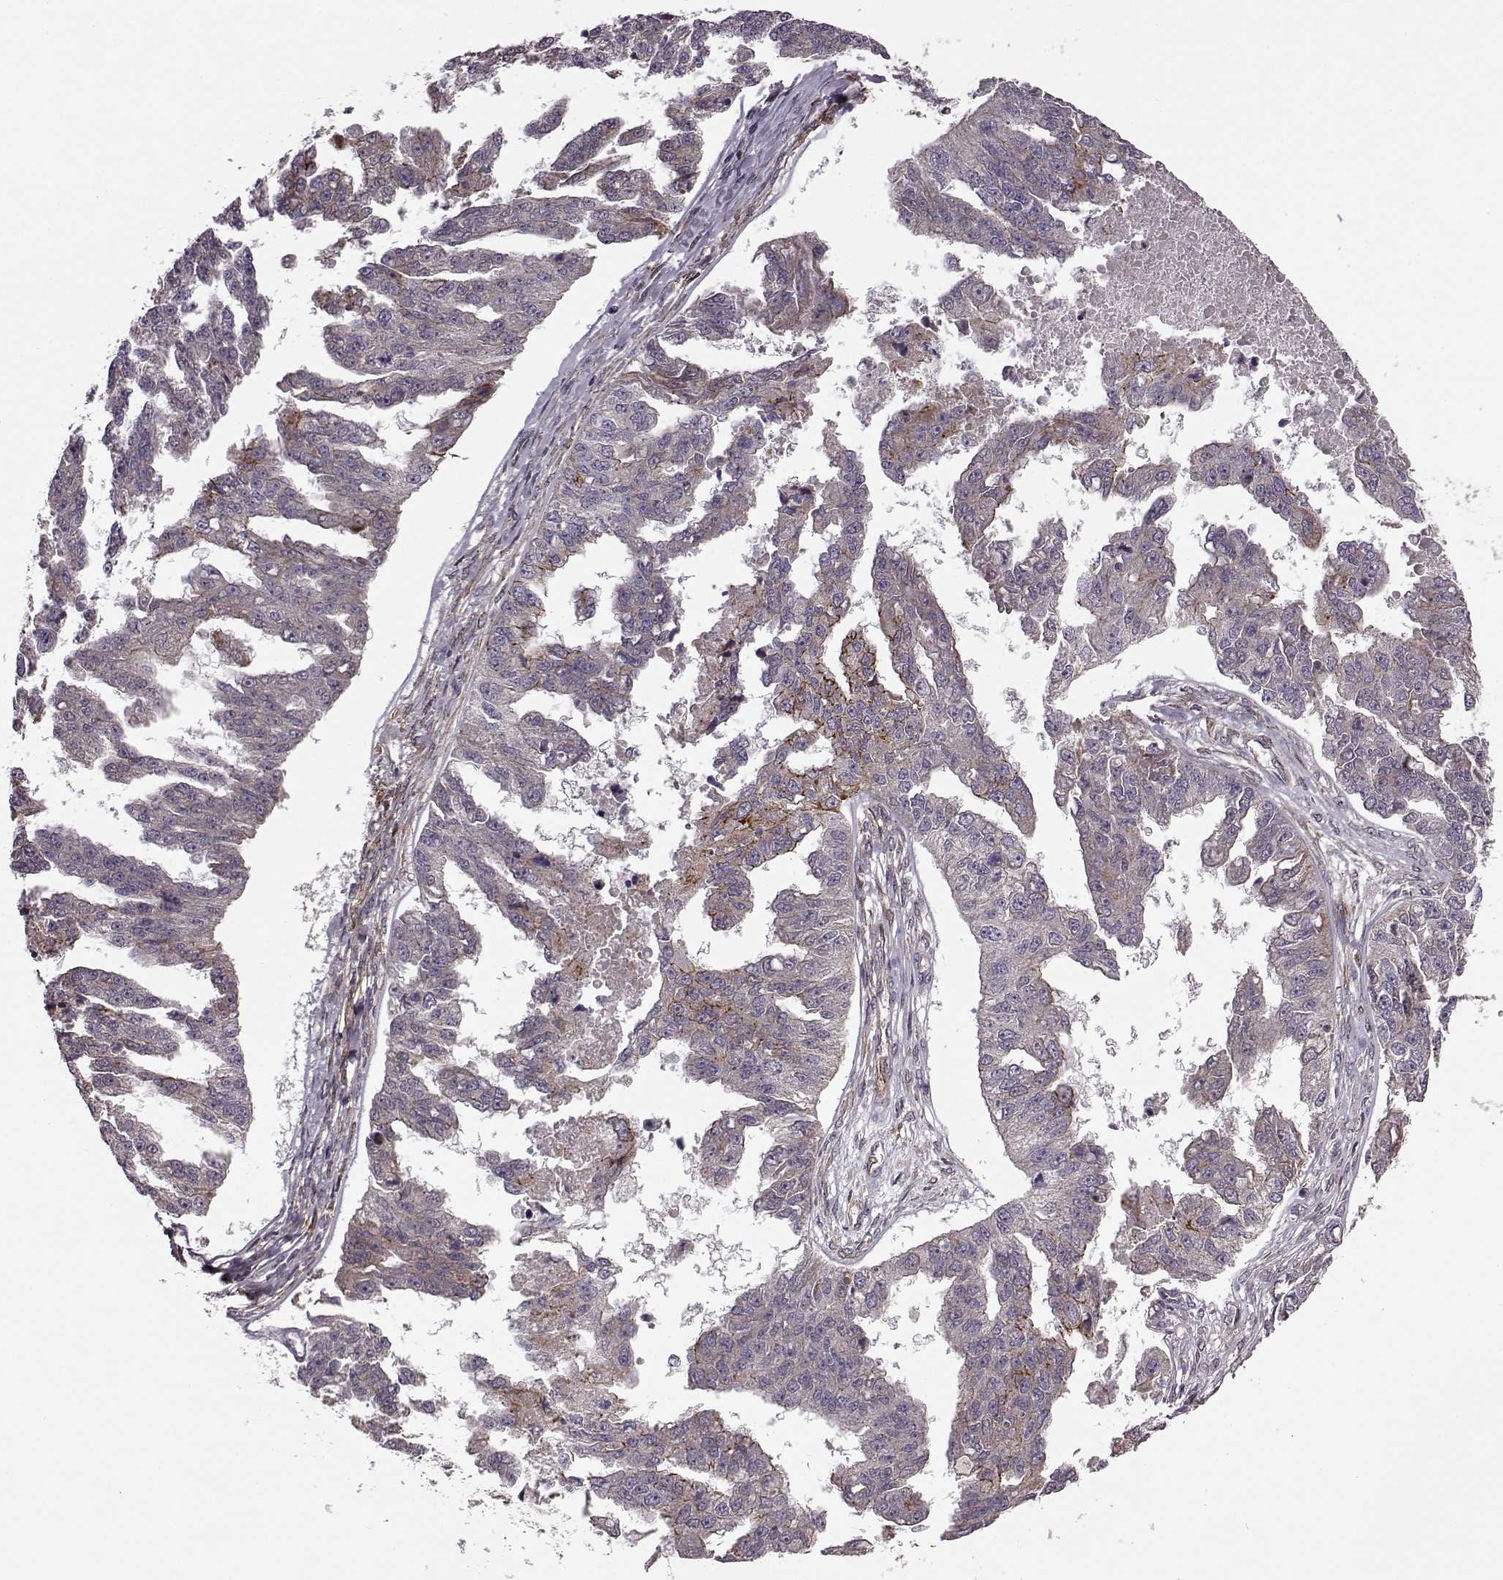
{"staining": {"intensity": "strong", "quantity": "<25%", "location": "cytoplasmic/membranous"}, "tissue": "ovarian cancer", "cell_type": "Tumor cells", "image_type": "cancer", "snomed": [{"axis": "morphology", "description": "Cystadenocarcinoma, serous, NOS"}, {"axis": "topography", "description": "Ovary"}], "caption": "A brown stain highlights strong cytoplasmic/membranous positivity of a protein in human serous cystadenocarcinoma (ovarian) tumor cells.", "gene": "SYNPO", "patient": {"sex": "female", "age": 58}}